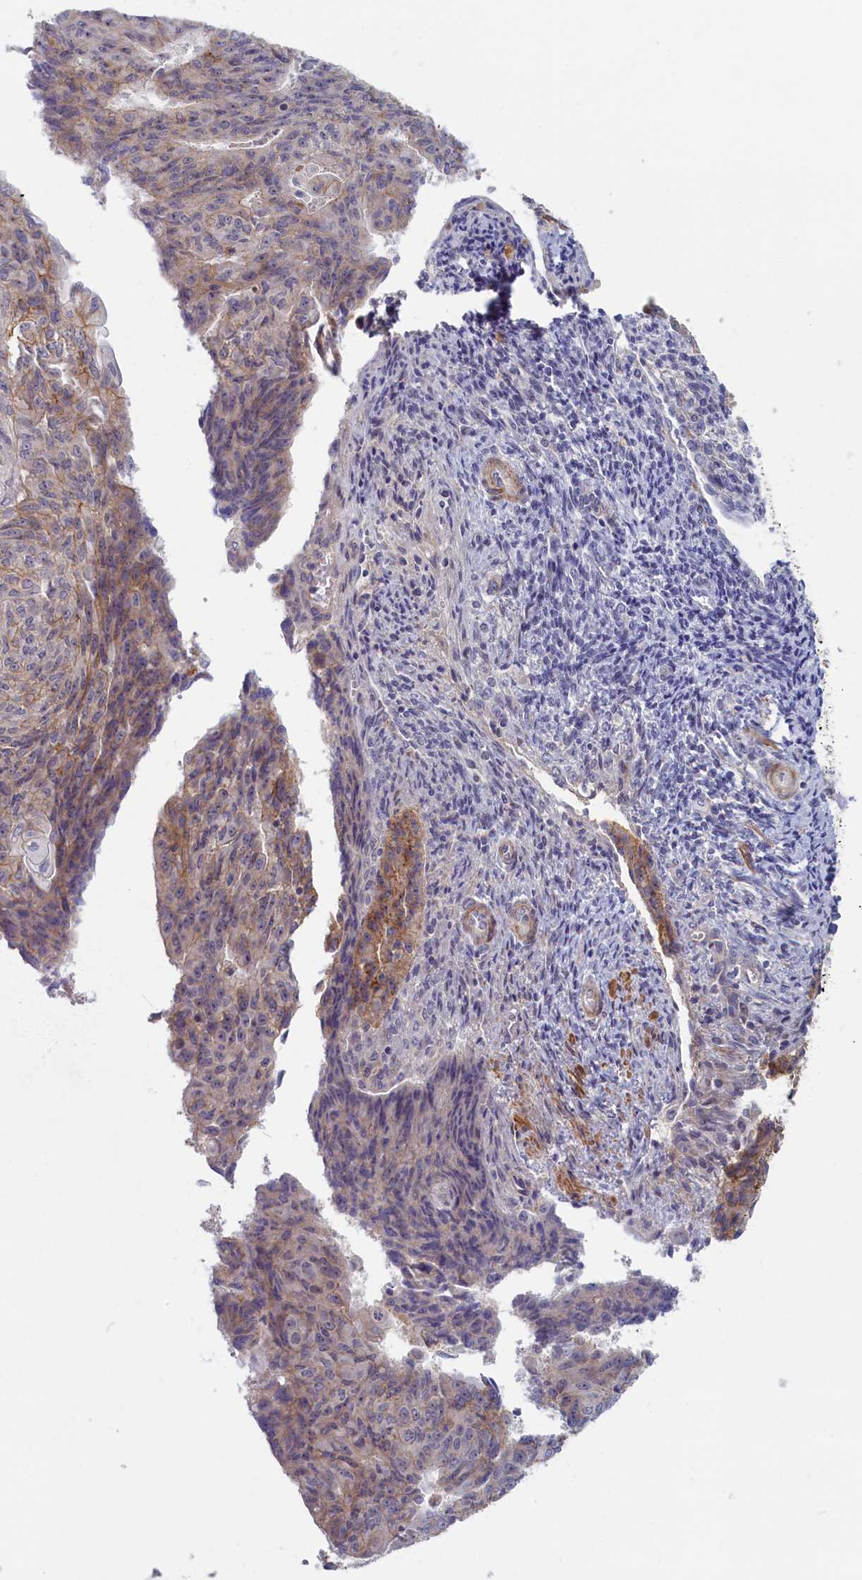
{"staining": {"intensity": "weak", "quantity": "<25%", "location": "cytoplasmic/membranous"}, "tissue": "endometrial cancer", "cell_type": "Tumor cells", "image_type": "cancer", "snomed": [{"axis": "morphology", "description": "Adenocarcinoma, NOS"}, {"axis": "topography", "description": "Endometrium"}], "caption": "Immunohistochemistry image of endometrial cancer (adenocarcinoma) stained for a protein (brown), which reveals no expression in tumor cells.", "gene": "TRPM4", "patient": {"sex": "female", "age": 32}}